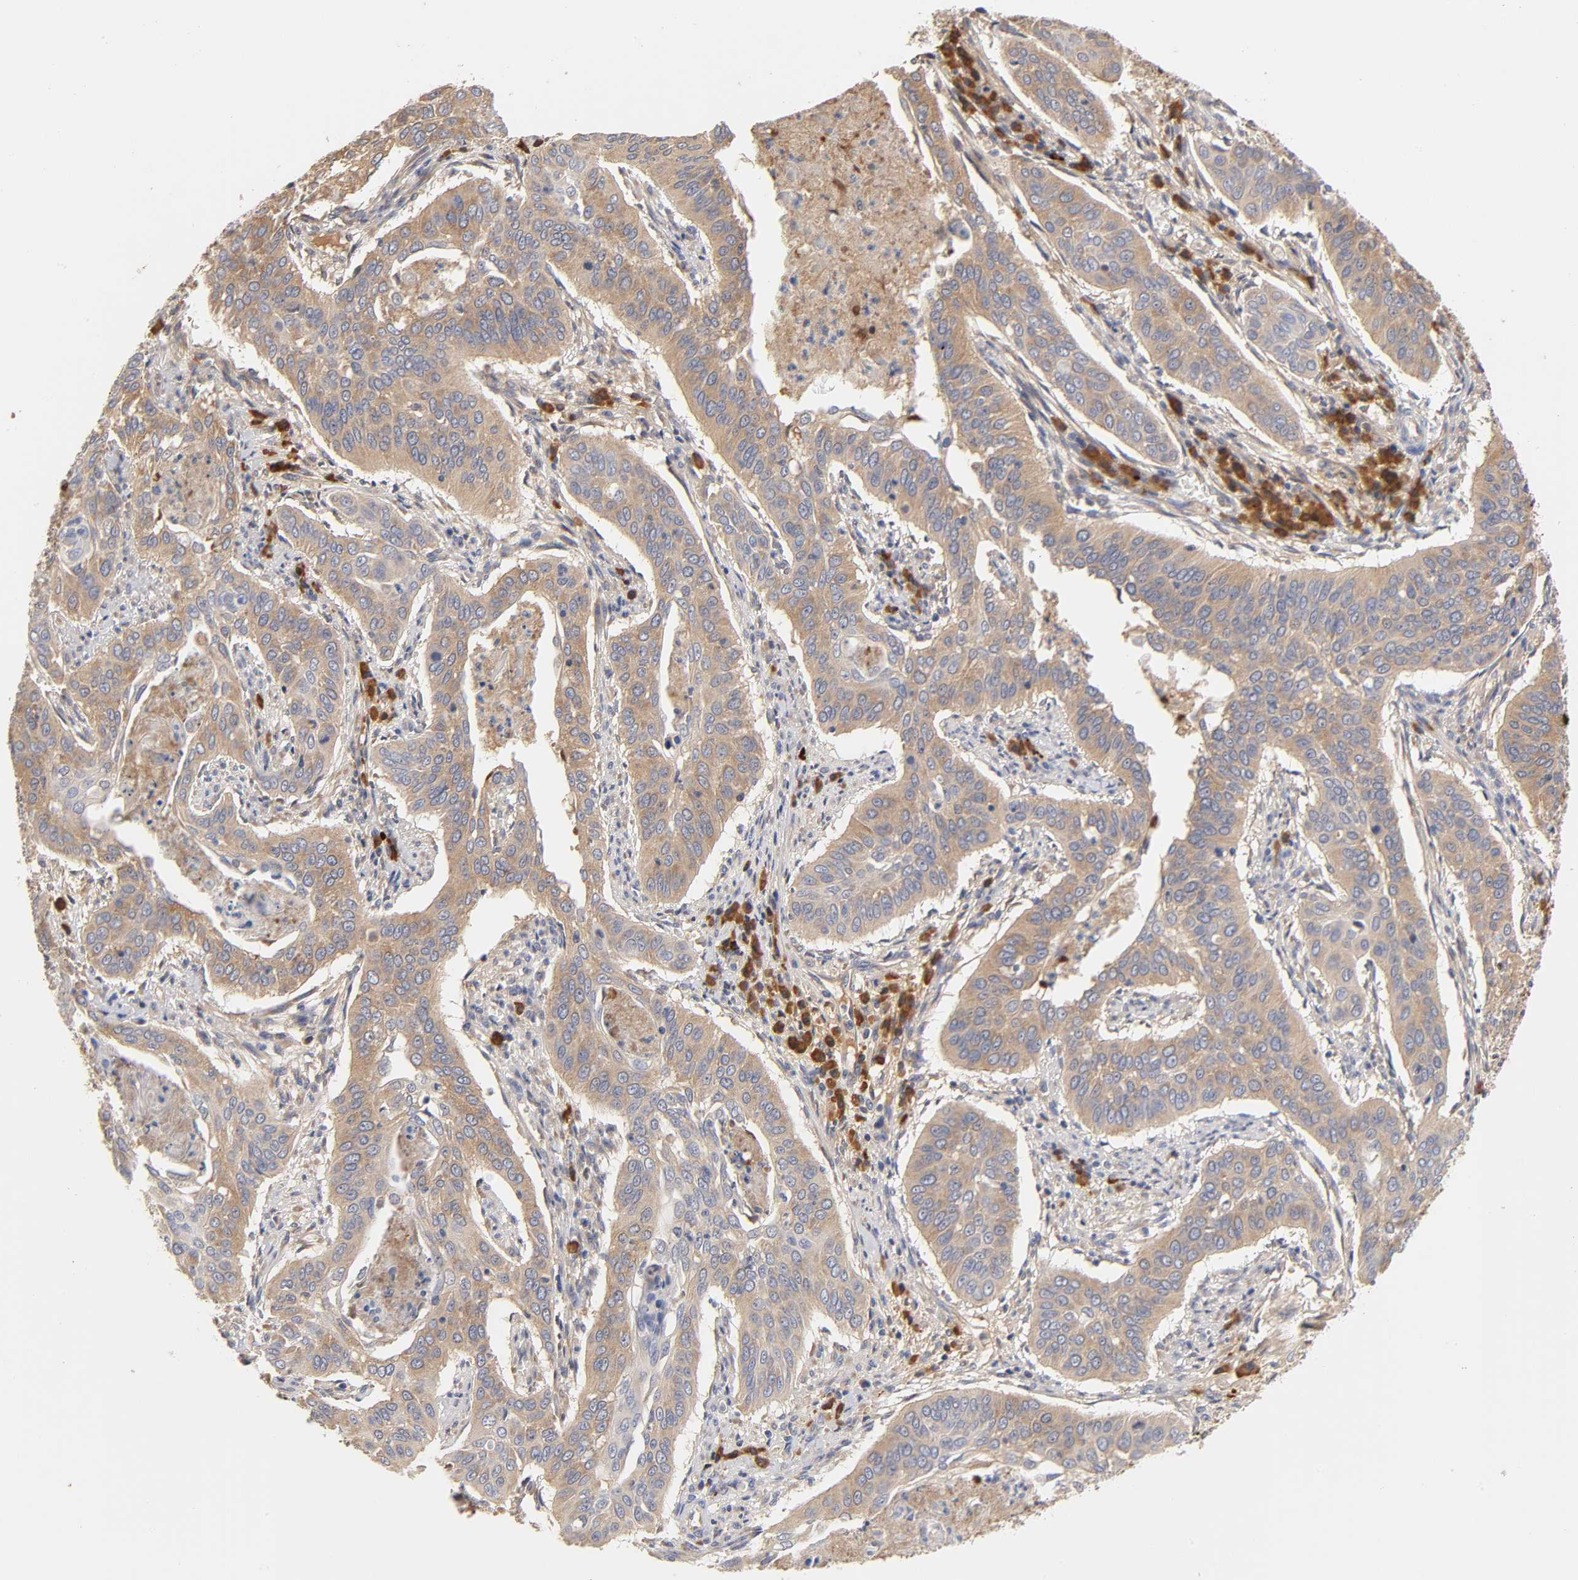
{"staining": {"intensity": "moderate", "quantity": ">75%", "location": "cytoplasmic/membranous"}, "tissue": "cervical cancer", "cell_type": "Tumor cells", "image_type": "cancer", "snomed": [{"axis": "morphology", "description": "Squamous cell carcinoma, NOS"}, {"axis": "topography", "description": "Cervix"}], "caption": "Cervical squamous cell carcinoma stained for a protein reveals moderate cytoplasmic/membranous positivity in tumor cells.", "gene": "RPS29", "patient": {"sex": "female", "age": 39}}